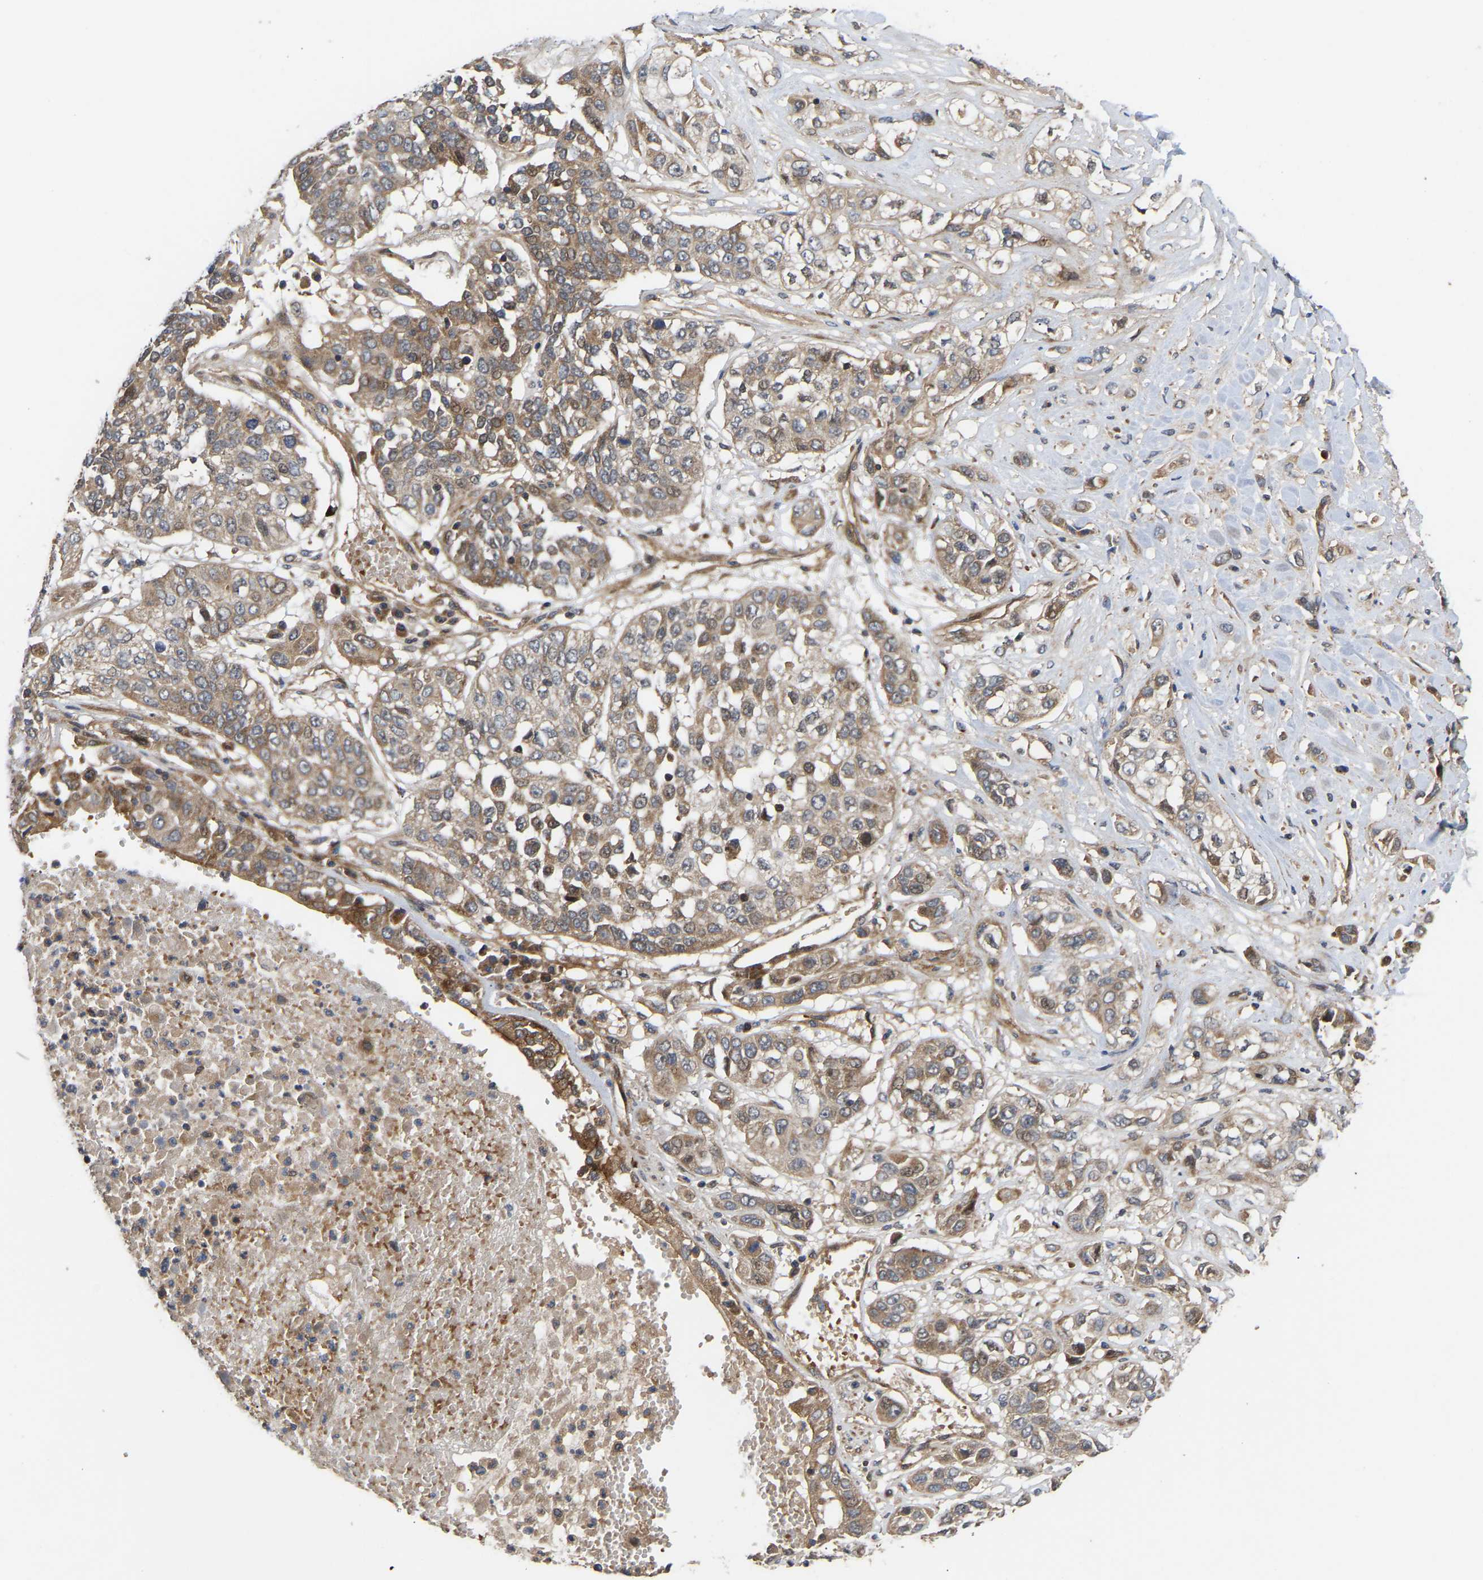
{"staining": {"intensity": "moderate", "quantity": ">75%", "location": "cytoplasmic/membranous"}, "tissue": "lung cancer", "cell_type": "Tumor cells", "image_type": "cancer", "snomed": [{"axis": "morphology", "description": "Squamous cell carcinoma, NOS"}, {"axis": "topography", "description": "Lung"}], "caption": "Immunohistochemistry photomicrograph of human lung cancer stained for a protein (brown), which shows medium levels of moderate cytoplasmic/membranous expression in approximately >75% of tumor cells.", "gene": "STAU1", "patient": {"sex": "male", "age": 71}}